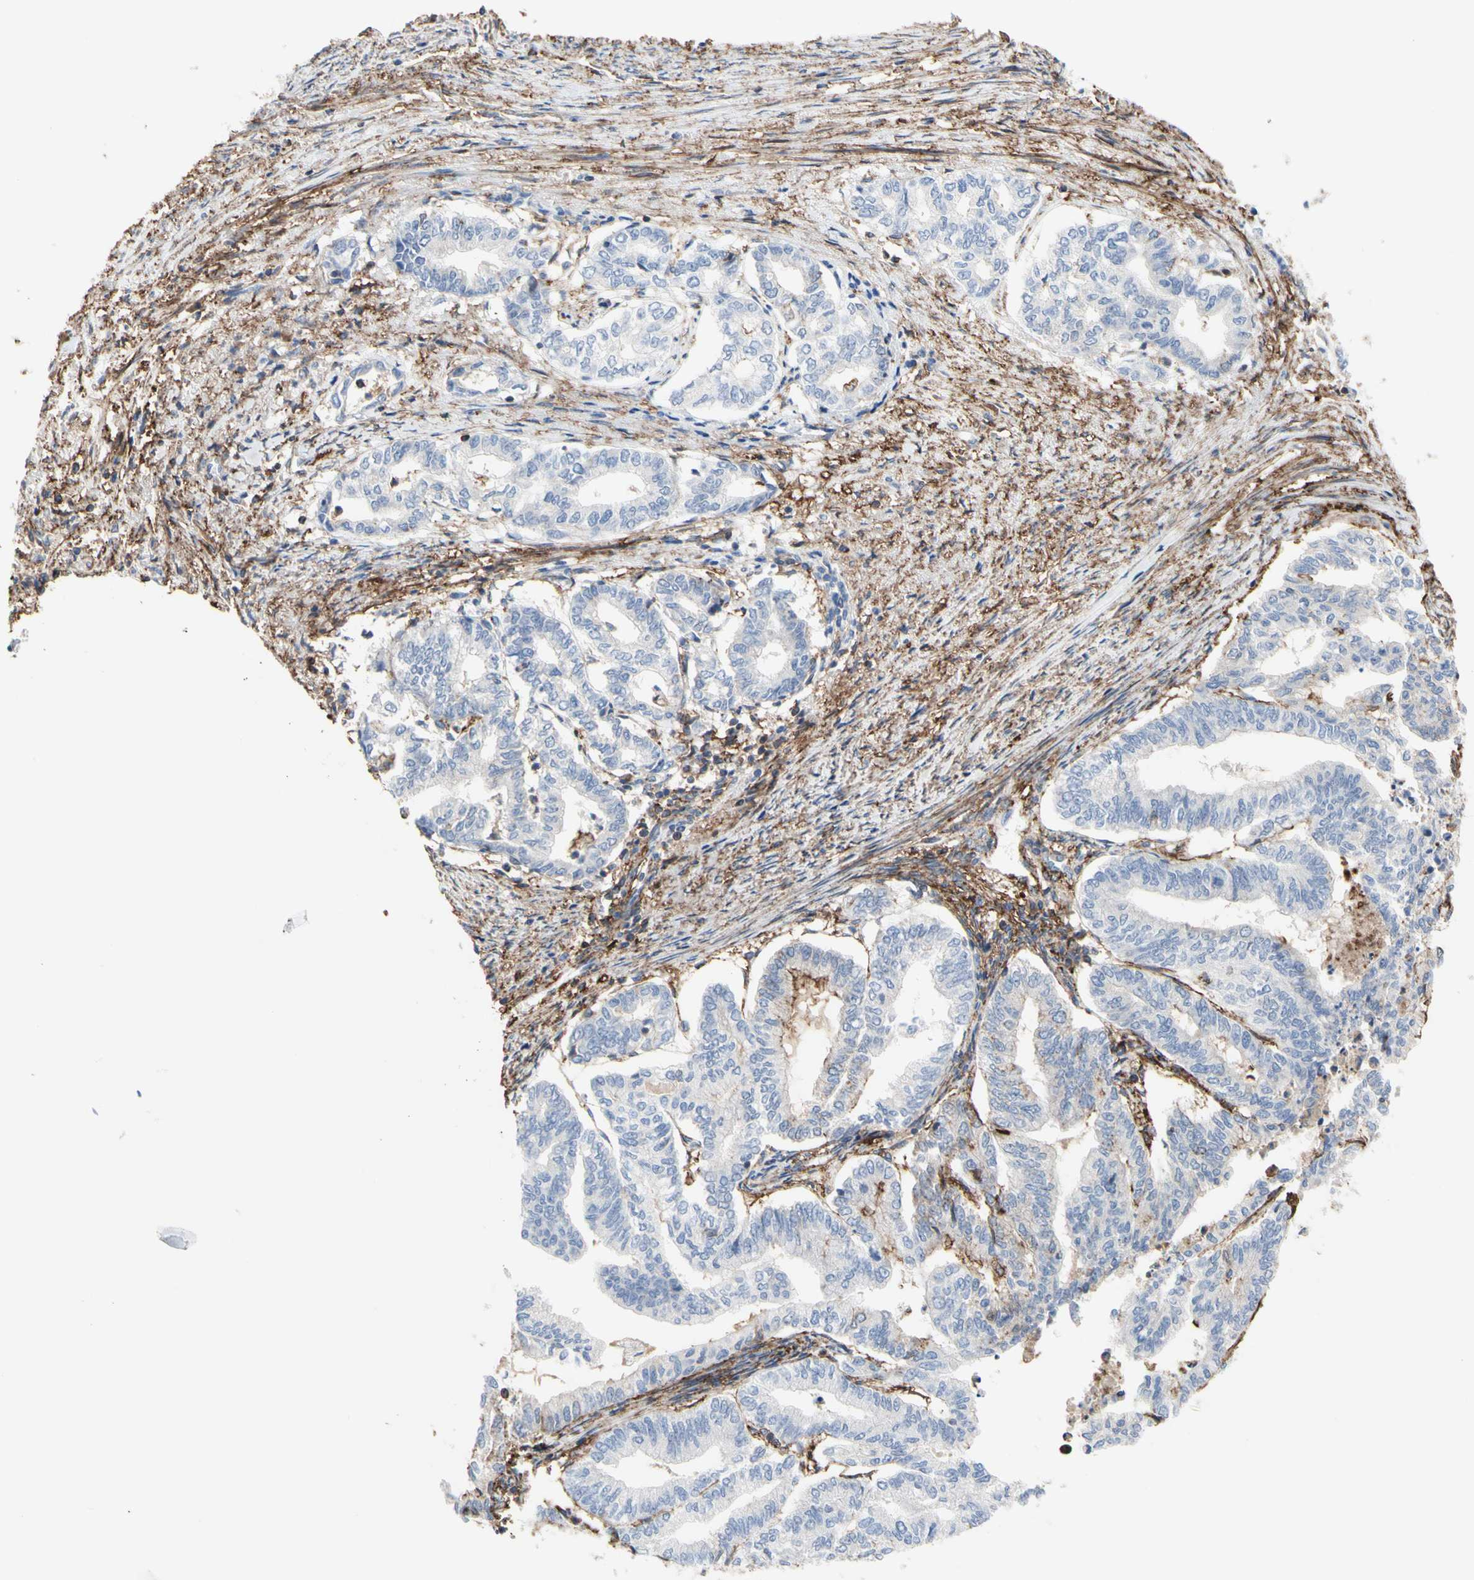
{"staining": {"intensity": "negative", "quantity": "none", "location": "none"}, "tissue": "endometrial cancer", "cell_type": "Tumor cells", "image_type": "cancer", "snomed": [{"axis": "morphology", "description": "Adenocarcinoma, NOS"}, {"axis": "topography", "description": "Endometrium"}], "caption": "High power microscopy image of an immunohistochemistry micrograph of endometrial cancer, revealing no significant staining in tumor cells.", "gene": "ANXA6", "patient": {"sex": "female", "age": 79}}